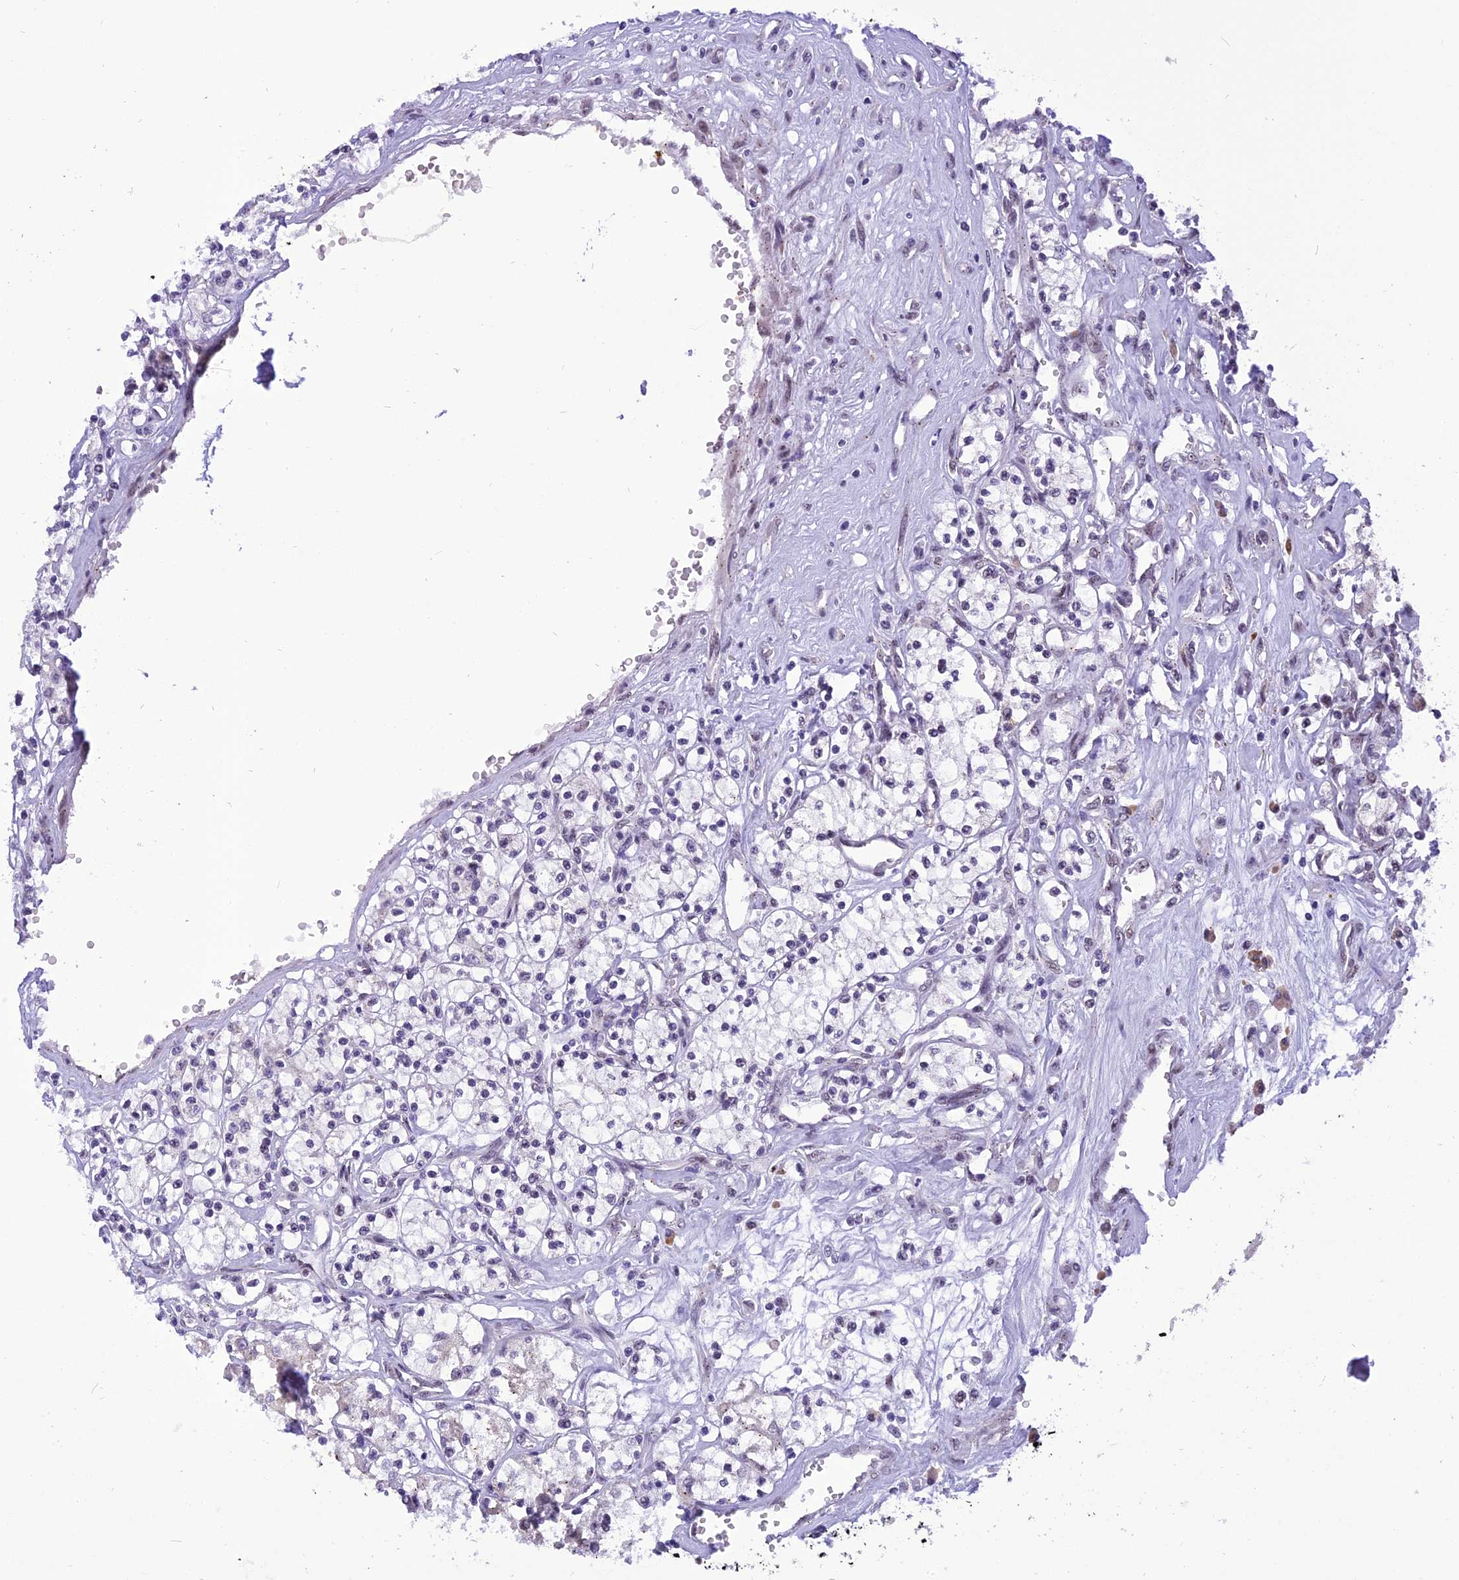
{"staining": {"intensity": "negative", "quantity": "none", "location": "none"}, "tissue": "renal cancer", "cell_type": "Tumor cells", "image_type": "cancer", "snomed": [{"axis": "morphology", "description": "Adenocarcinoma, NOS"}, {"axis": "topography", "description": "Kidney"}], "caption": "Renal adenocarcinoma was stained to show a protein in brown. There is no significant expression in tumor cells. (Immunohistochemistry (ihc), brightfield microscopy, high magnification).", "gene": "IRF2BP1", "patient": {"sex": "female", "age": 59}}